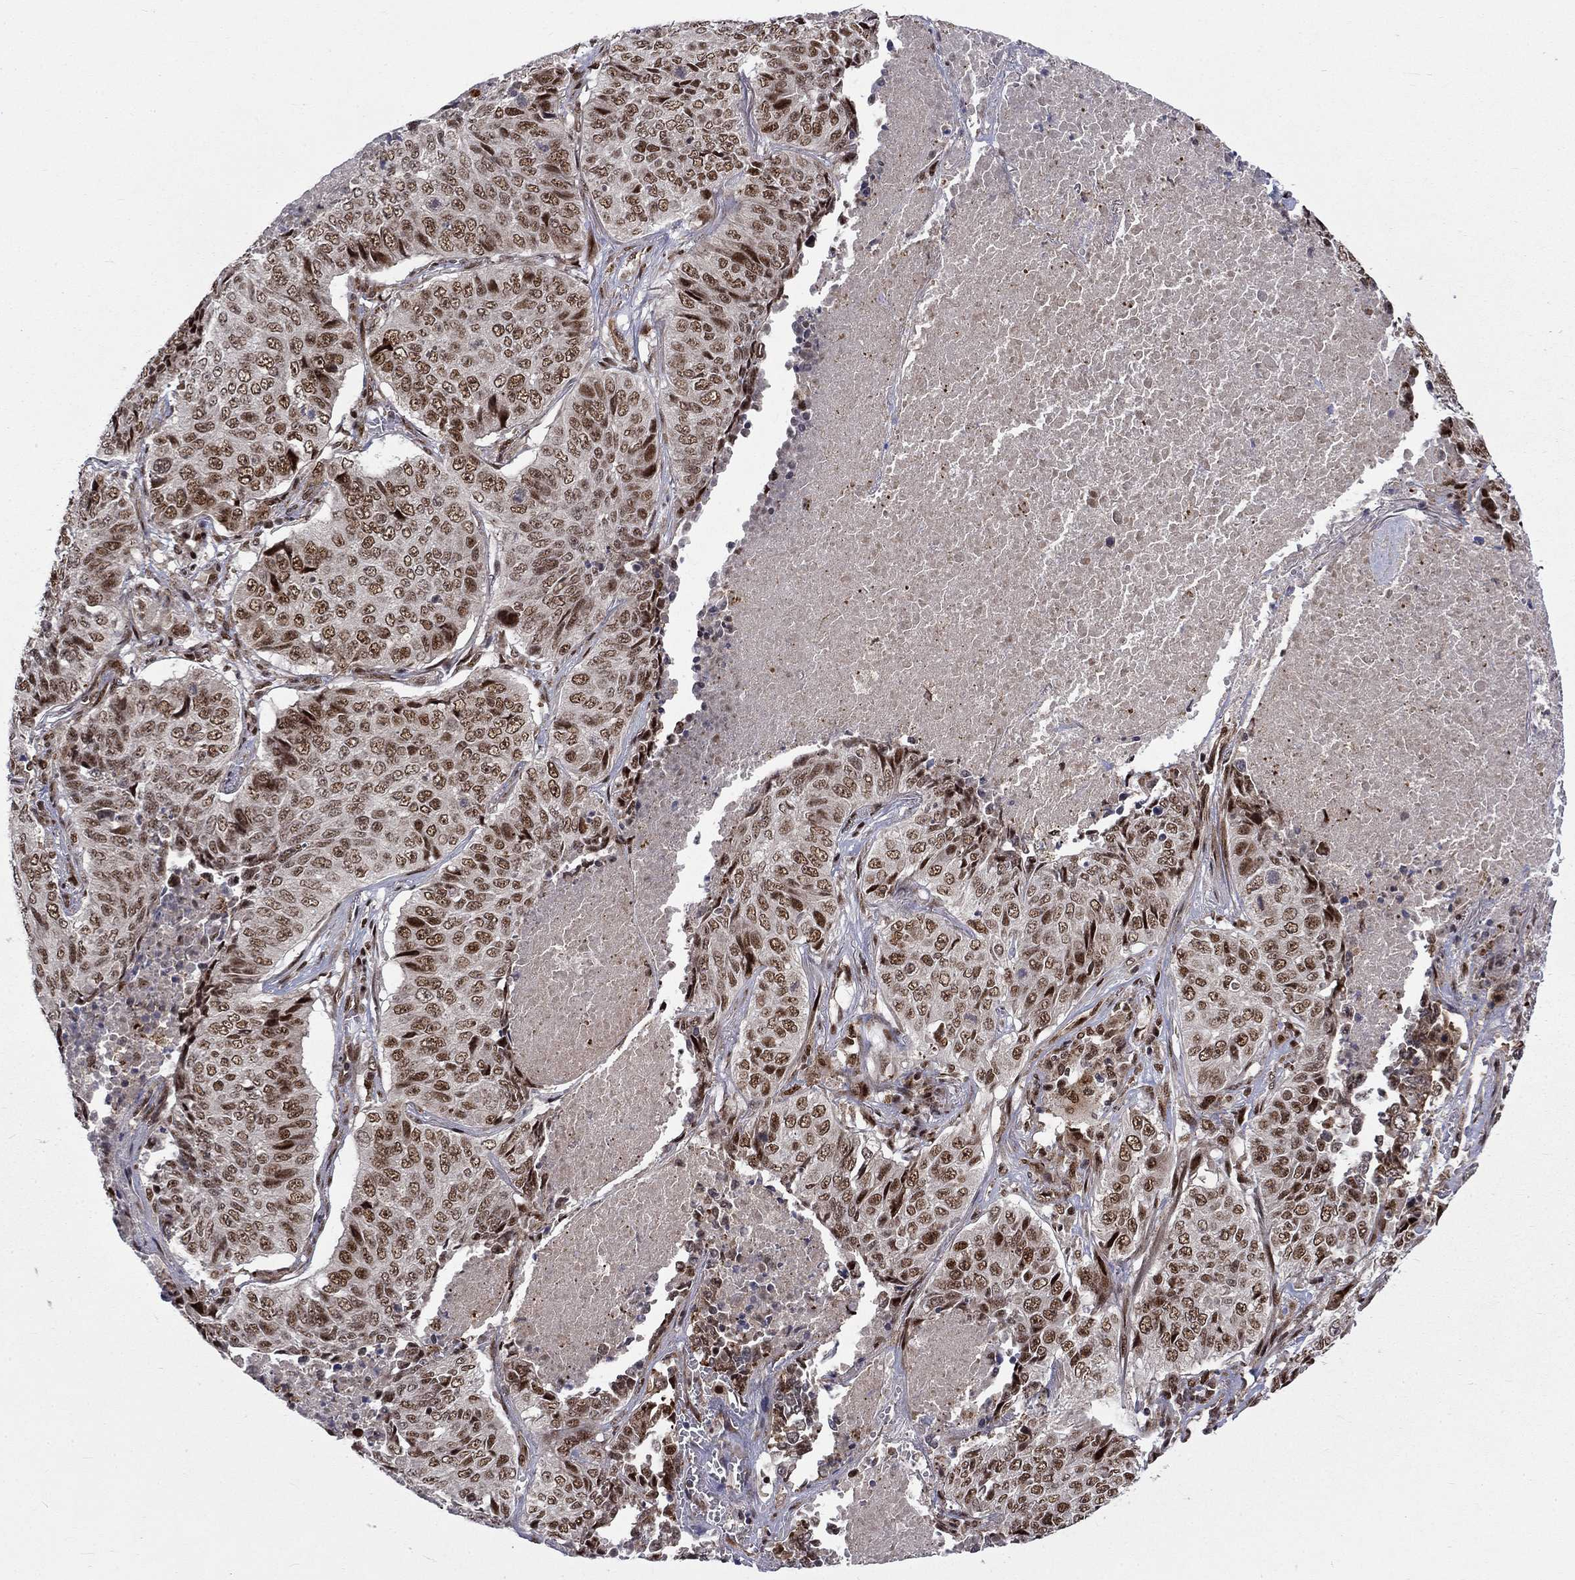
{"staining": {"intensity": "strong", "quantity": "25%-75%", "location": "nuclear"}, "tissue": "lung cancer", "cell_type": "Tumor cells", "image_type": "cancer", "snomed": [{"axis": "morphology", "description": "Normal tissue, NOS"}, {"axis": "morphology", "description": "Squamous cell carcinoma, NOS"}, {"axis": "topography", "description": "Bronchus"}, {"axis": "topography", "description": "Lung"}], "caption": "Lung squamous cell carcinoma tissue shows strong nuclear expression in about 25%-75% of tumor cells", "gene": "KPNA3", "patient": {"sex": "male", "age": 64}}